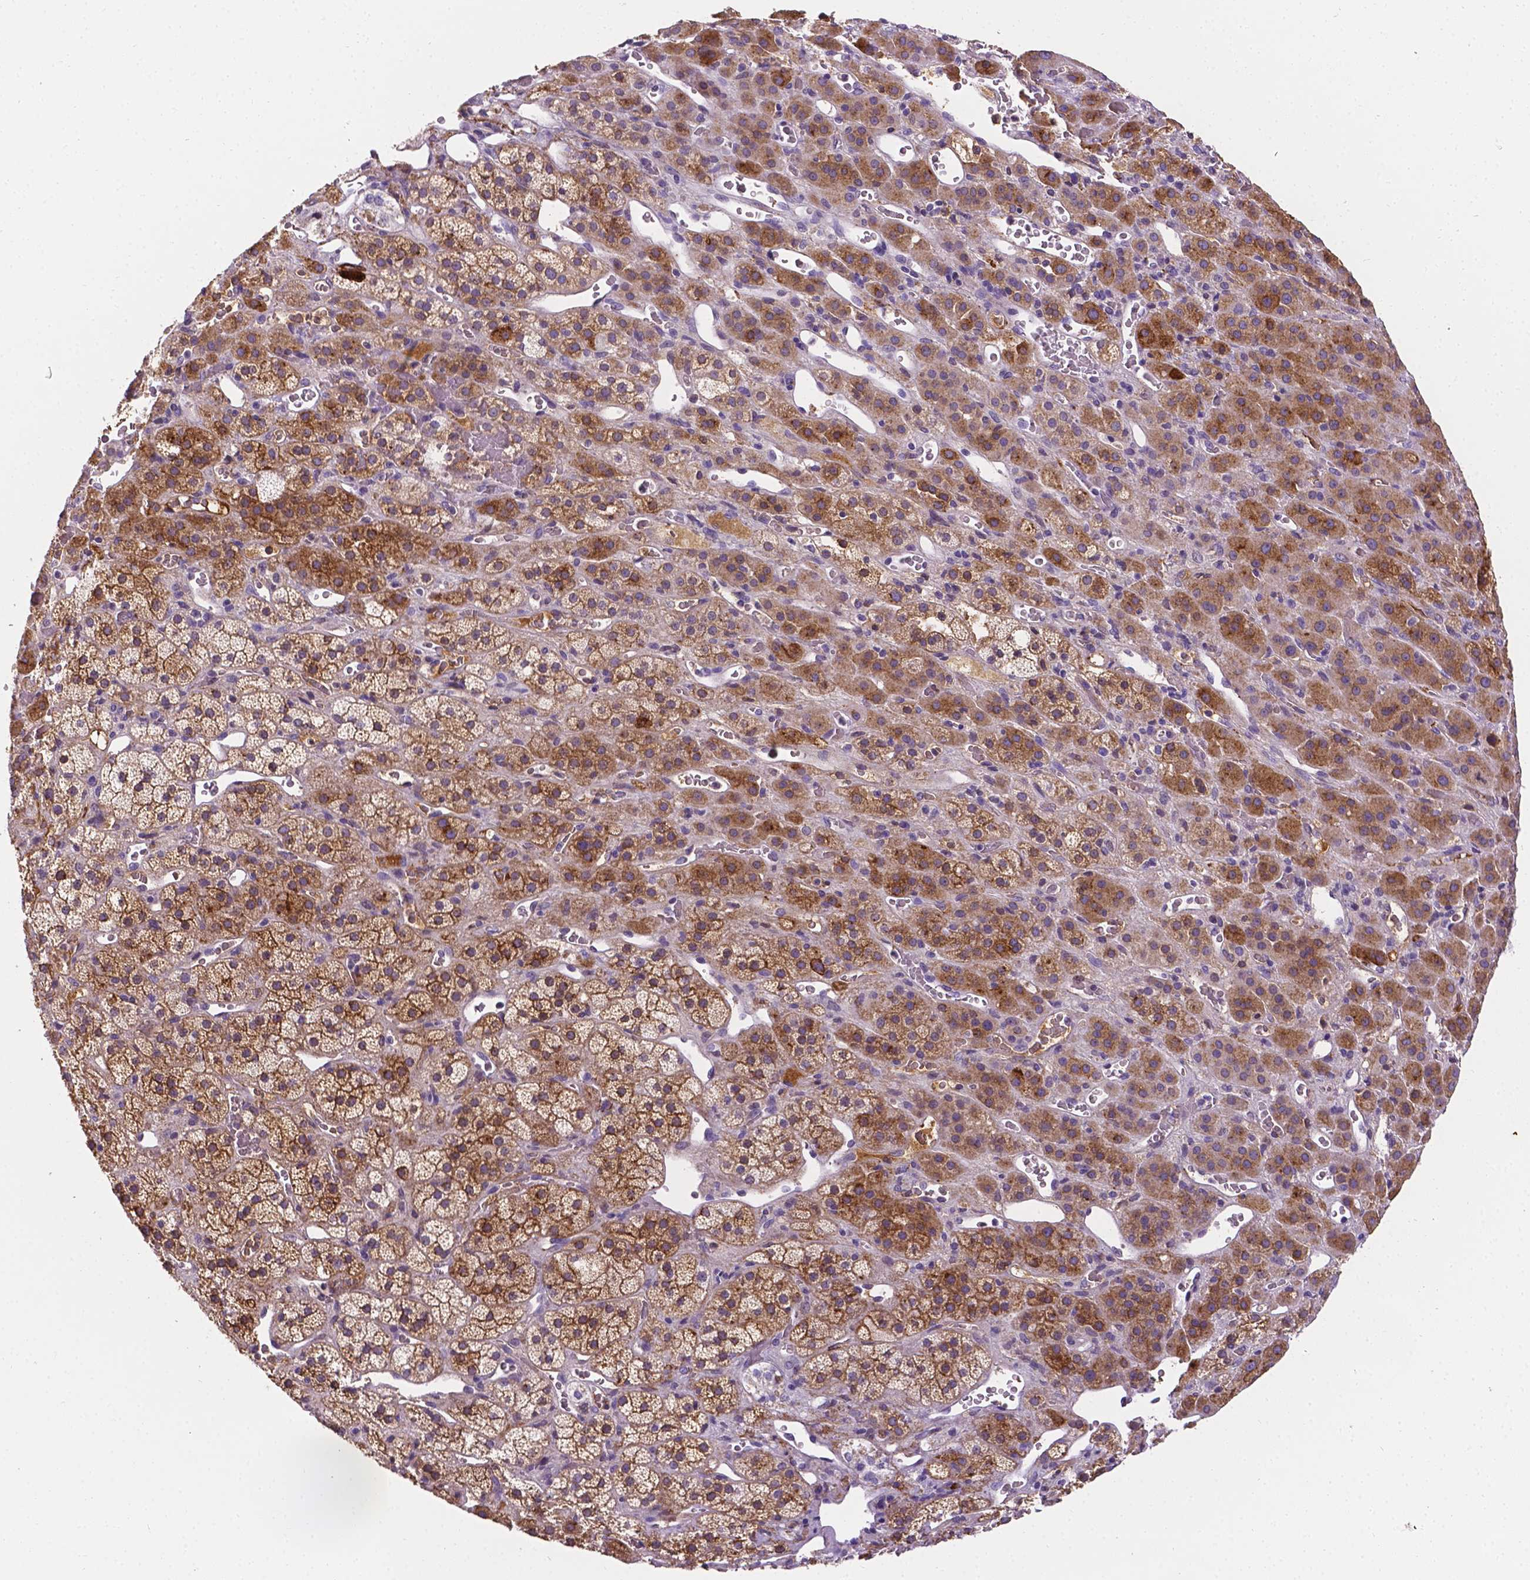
{"staining": {"intensity": "strong", "quantity": ">75%", "location": "cytoplasmic/membranous"}, "tissue": "adrenal gland", "cell_type": "Glandular cells", "image_type": "normal", "snomed": [{"axis": "morphology", "description": "Normal tissue, NOS"}, {"axis": "topography", "description": "Adrenal gland"}], "caption": "Immunohistochemical staining of normal human adrenal gland demonstrates strong cytoplasmic/membranous protein staining in about >75% of glandular cells. (DAB (3,3'-diaminobenzidine) = brown stain, brightfield microscopy at high magnification).", "gene": "APOE", "patient": {"sex": "male", "age": 57}}